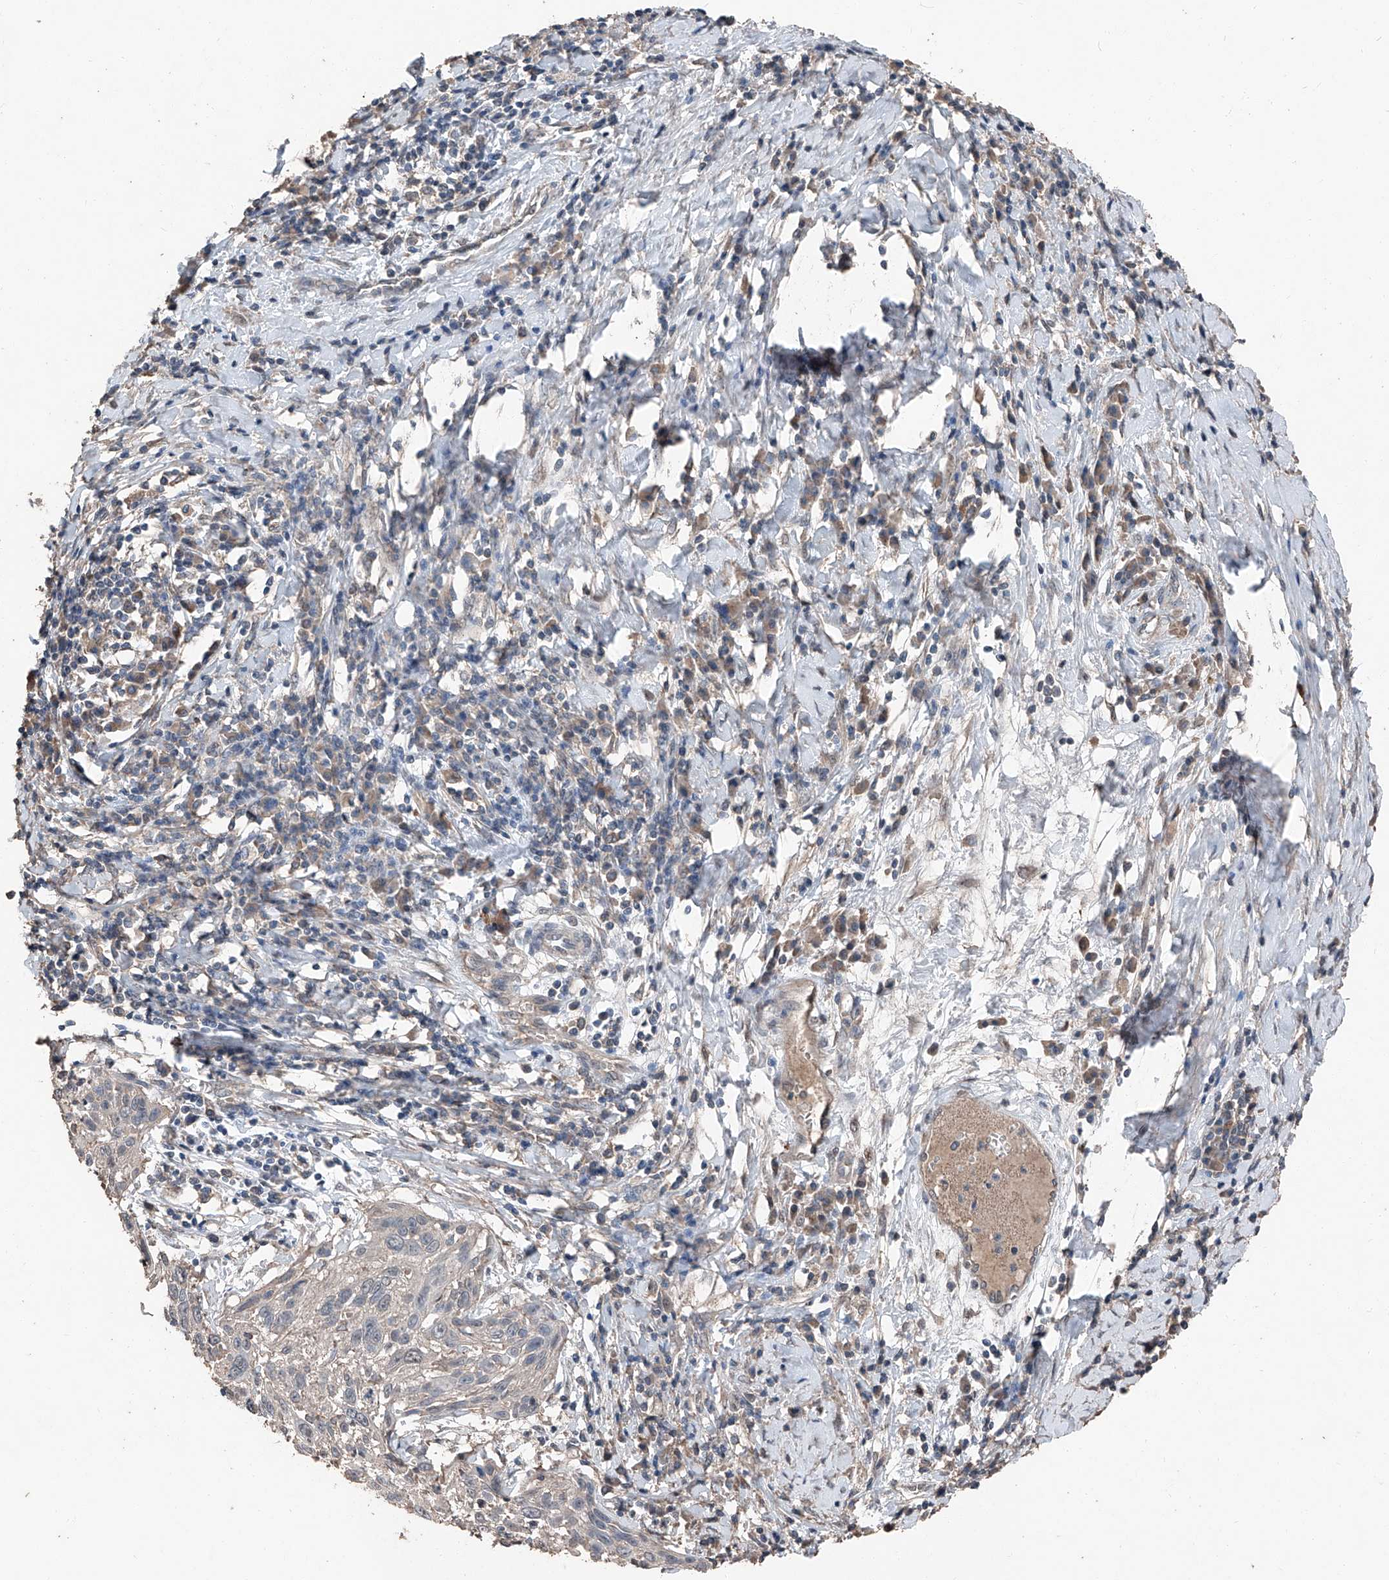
{"staining": {"intensity": "negative", "quantity": "none", "location": "none"}, "tissue": "cervical cancer", "cell_type": "Tumor cells", "image_type": "cancer", "snomed": [{"axis": "morphology", "description": "Squamous cell carcinoma, NOS"}, {"axis": "topography", "description": "Cervix"}], "caption": "Protein analysis of squamous cell carcinoma (cervical) displays no significant positivity in tumor cells.", "gene": "MAMLD1", "patient": {"sex": "female", "age": 51}}